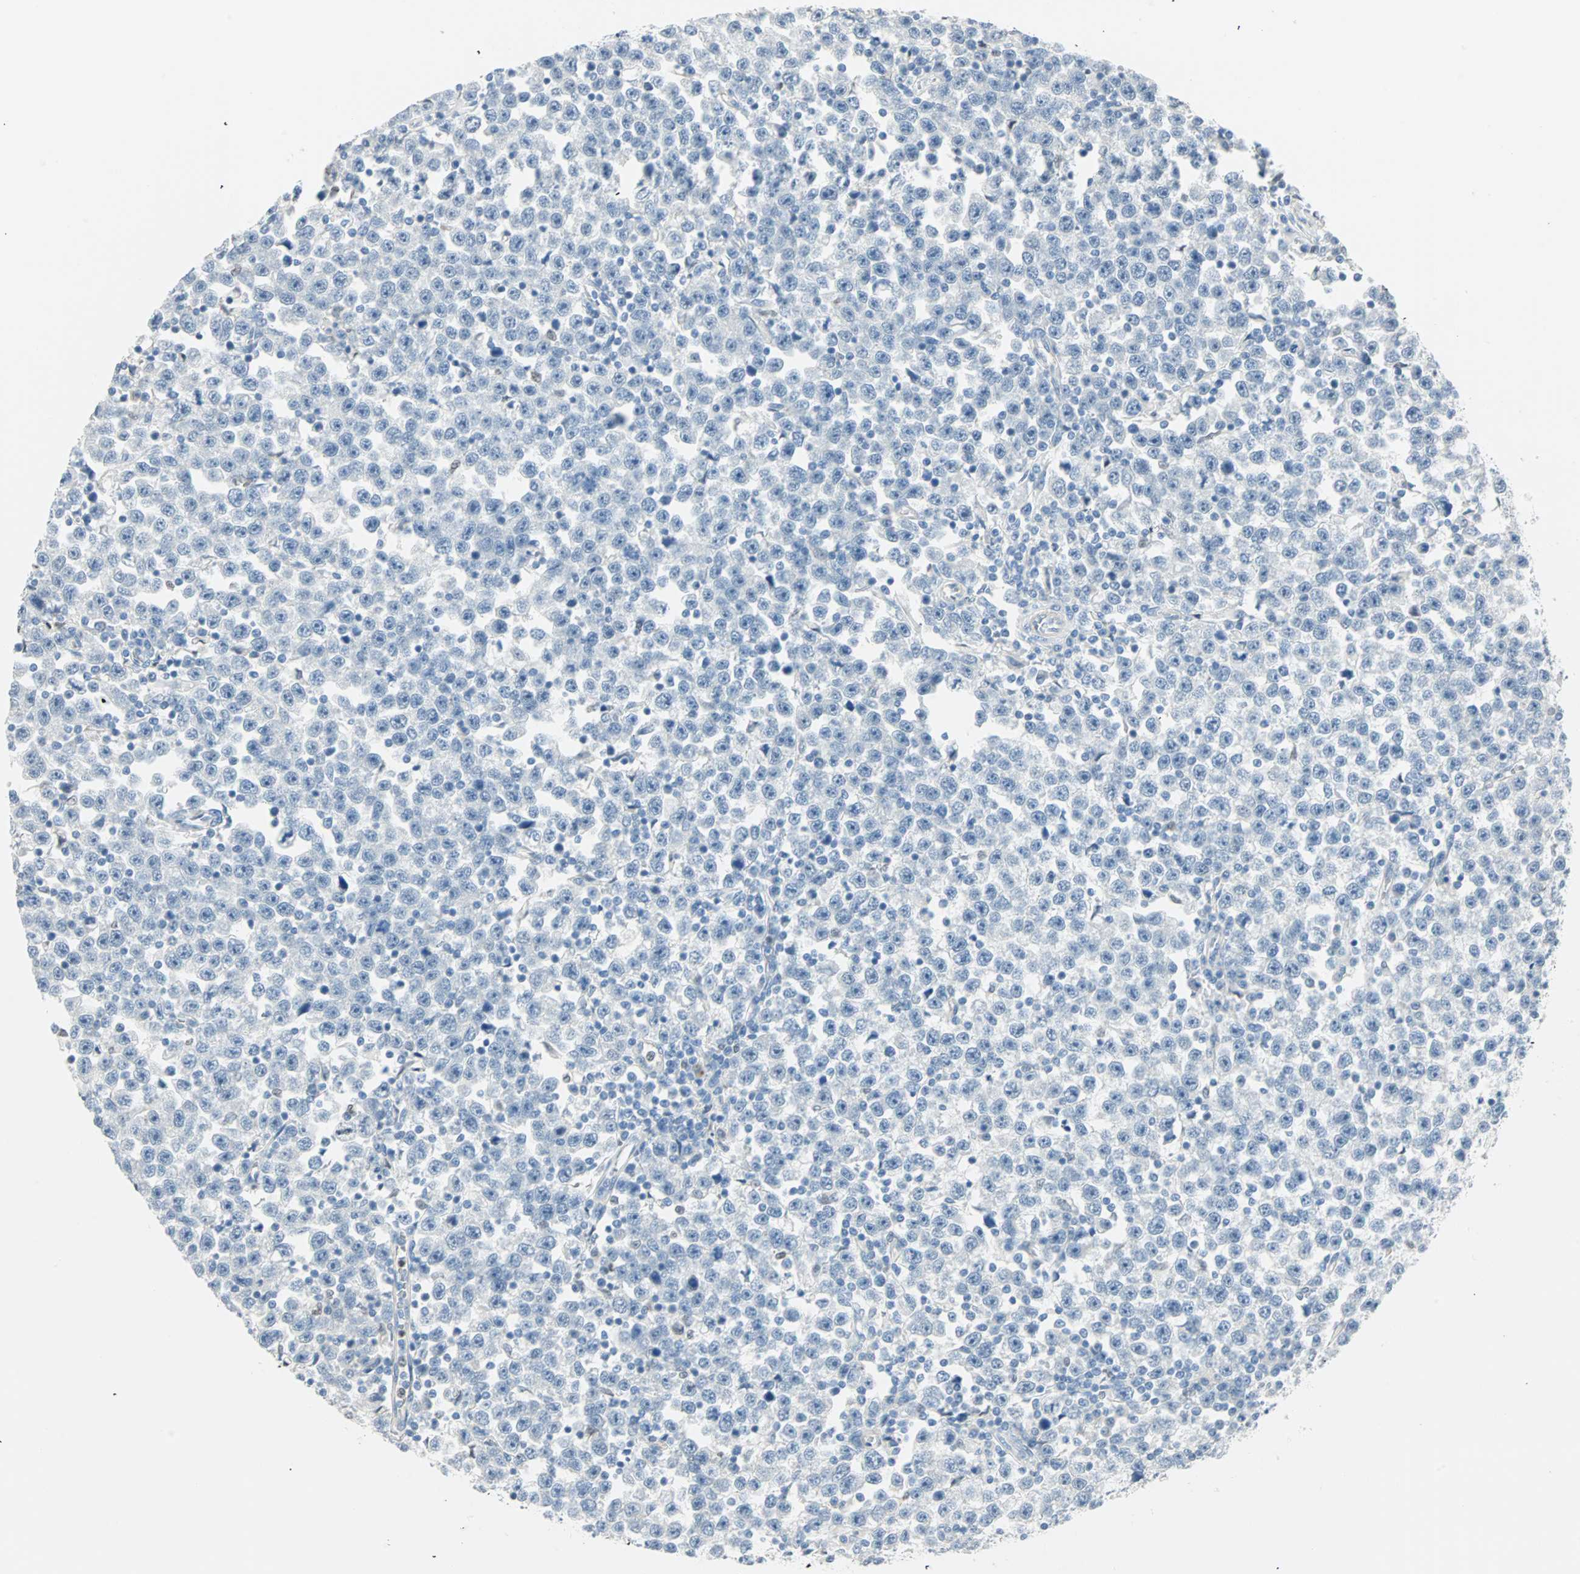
{"staining": {"intensity": "negative", "quantity": "none", "location": "none"}, "tissue": "testis cancer", "cell_type": "Tumor cells", "image_type": "cancer", "snomed": [{"axis": "morphology", "description": "Seminoma, NOS"}, {"axis": "topography", "description": "Testis"}], "caption": "A photomicrograph of human testis cancer is negative for staining in tumor cells.", "gene": "MLLT10", "patient": {"sex": "male", "age": 43}}